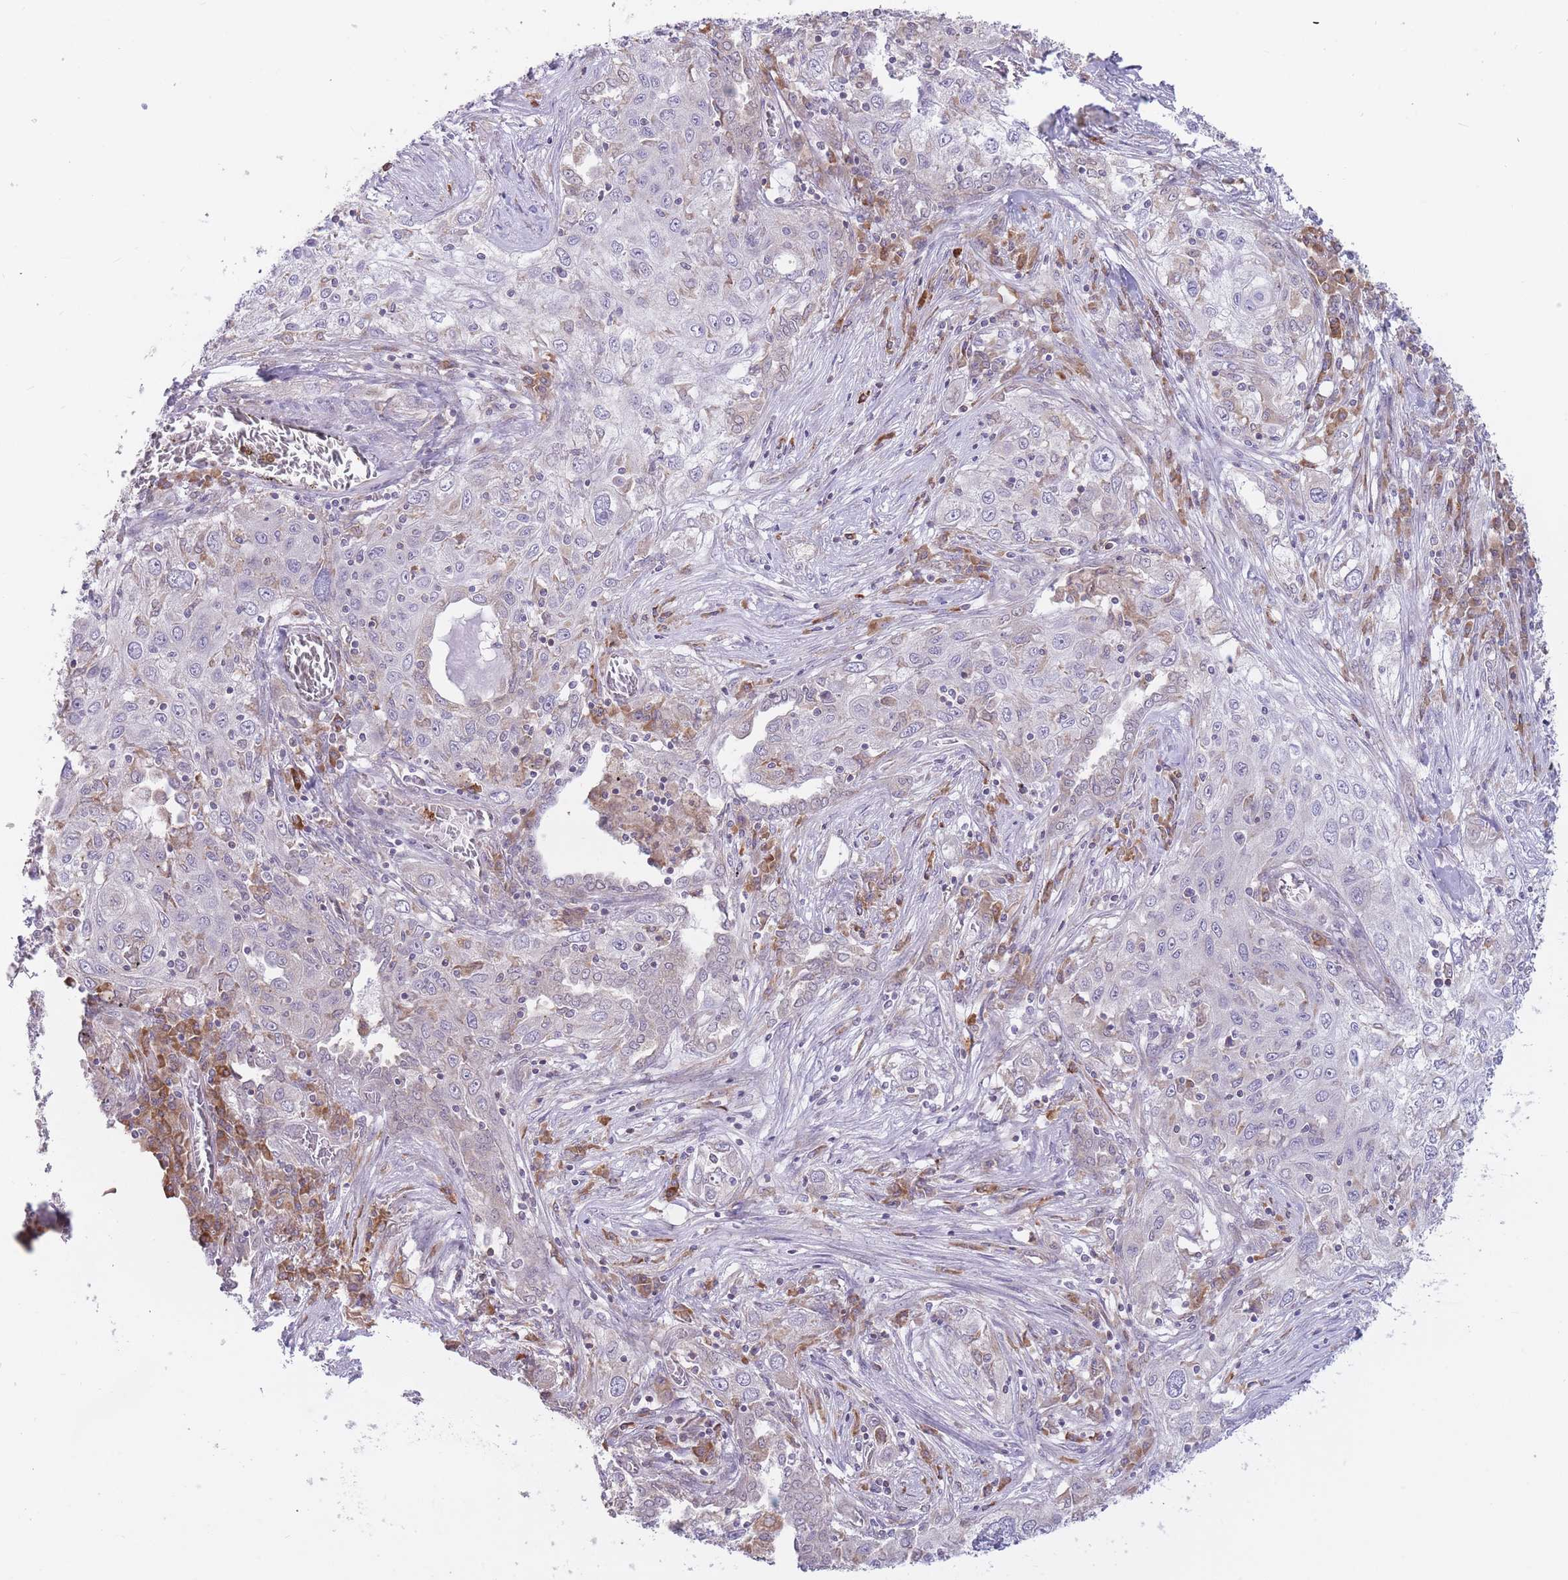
{"staining": {"intensity": "negative", "quantity": "none", "location": "none"}, "tissue": "lung cancer", "cell_type": "Tumor cells", "image_type": "cancer", "snomed": [{"axis": "morphology", "description": "Squamous cell carcinoma, NOS"}, {"axis": "topography", "description": "Lung"}], "caption": "Squamous cell carcinoma (lung) stained for a protein using IHC demonstrates no positivity tumor cells.", "gene": "TRAPPC5", "patient": {"sex": "female", "age": 69}}